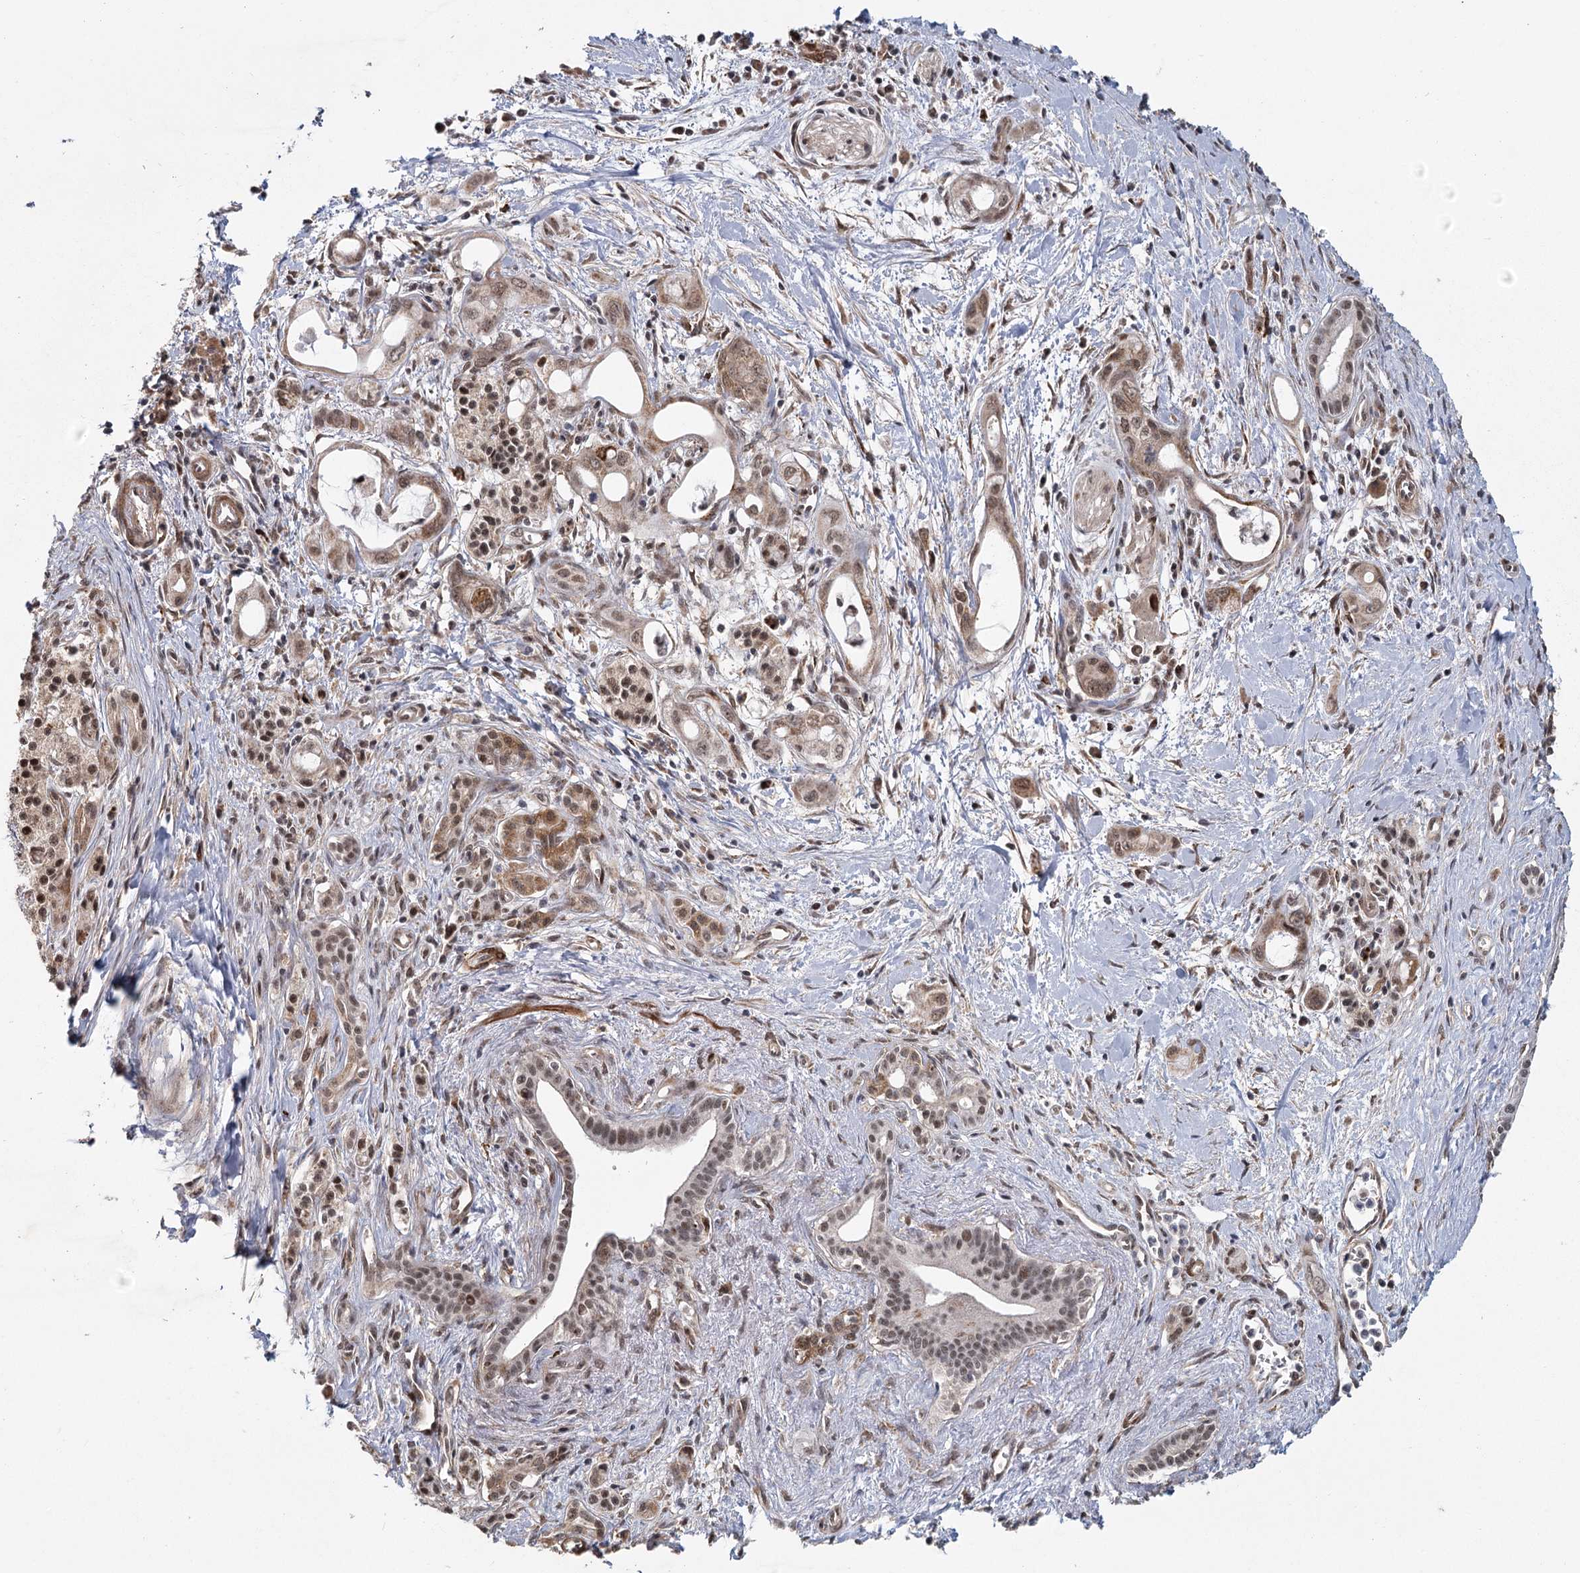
{"staining": {"intensity": "weak", "quantity": ">75%", "location": "cytoplasmic/membranous,nuclear"}, "tissue": "pancreatic cancer", "cell_type": "Tumor cells", "image_type": "cancer", "snomed": [{"axis": "morphology", "description": "Adenocarcinoma, NOS"}, {"axis": "topography", "description": "Pancreas"}], "caption": "DAB (3,3'-diaminobenzidine) immunohistochemical staining of pancreatic adenocarcinoma reveals weak cytoplasmic/membranous and nuclear protein expression in about >75% of tumor cells. (Brightfield microscopy of DAB IHC at high magnification).", "gene": "ZCCHC24", "patient": {"sex": "male", "age": 72}}